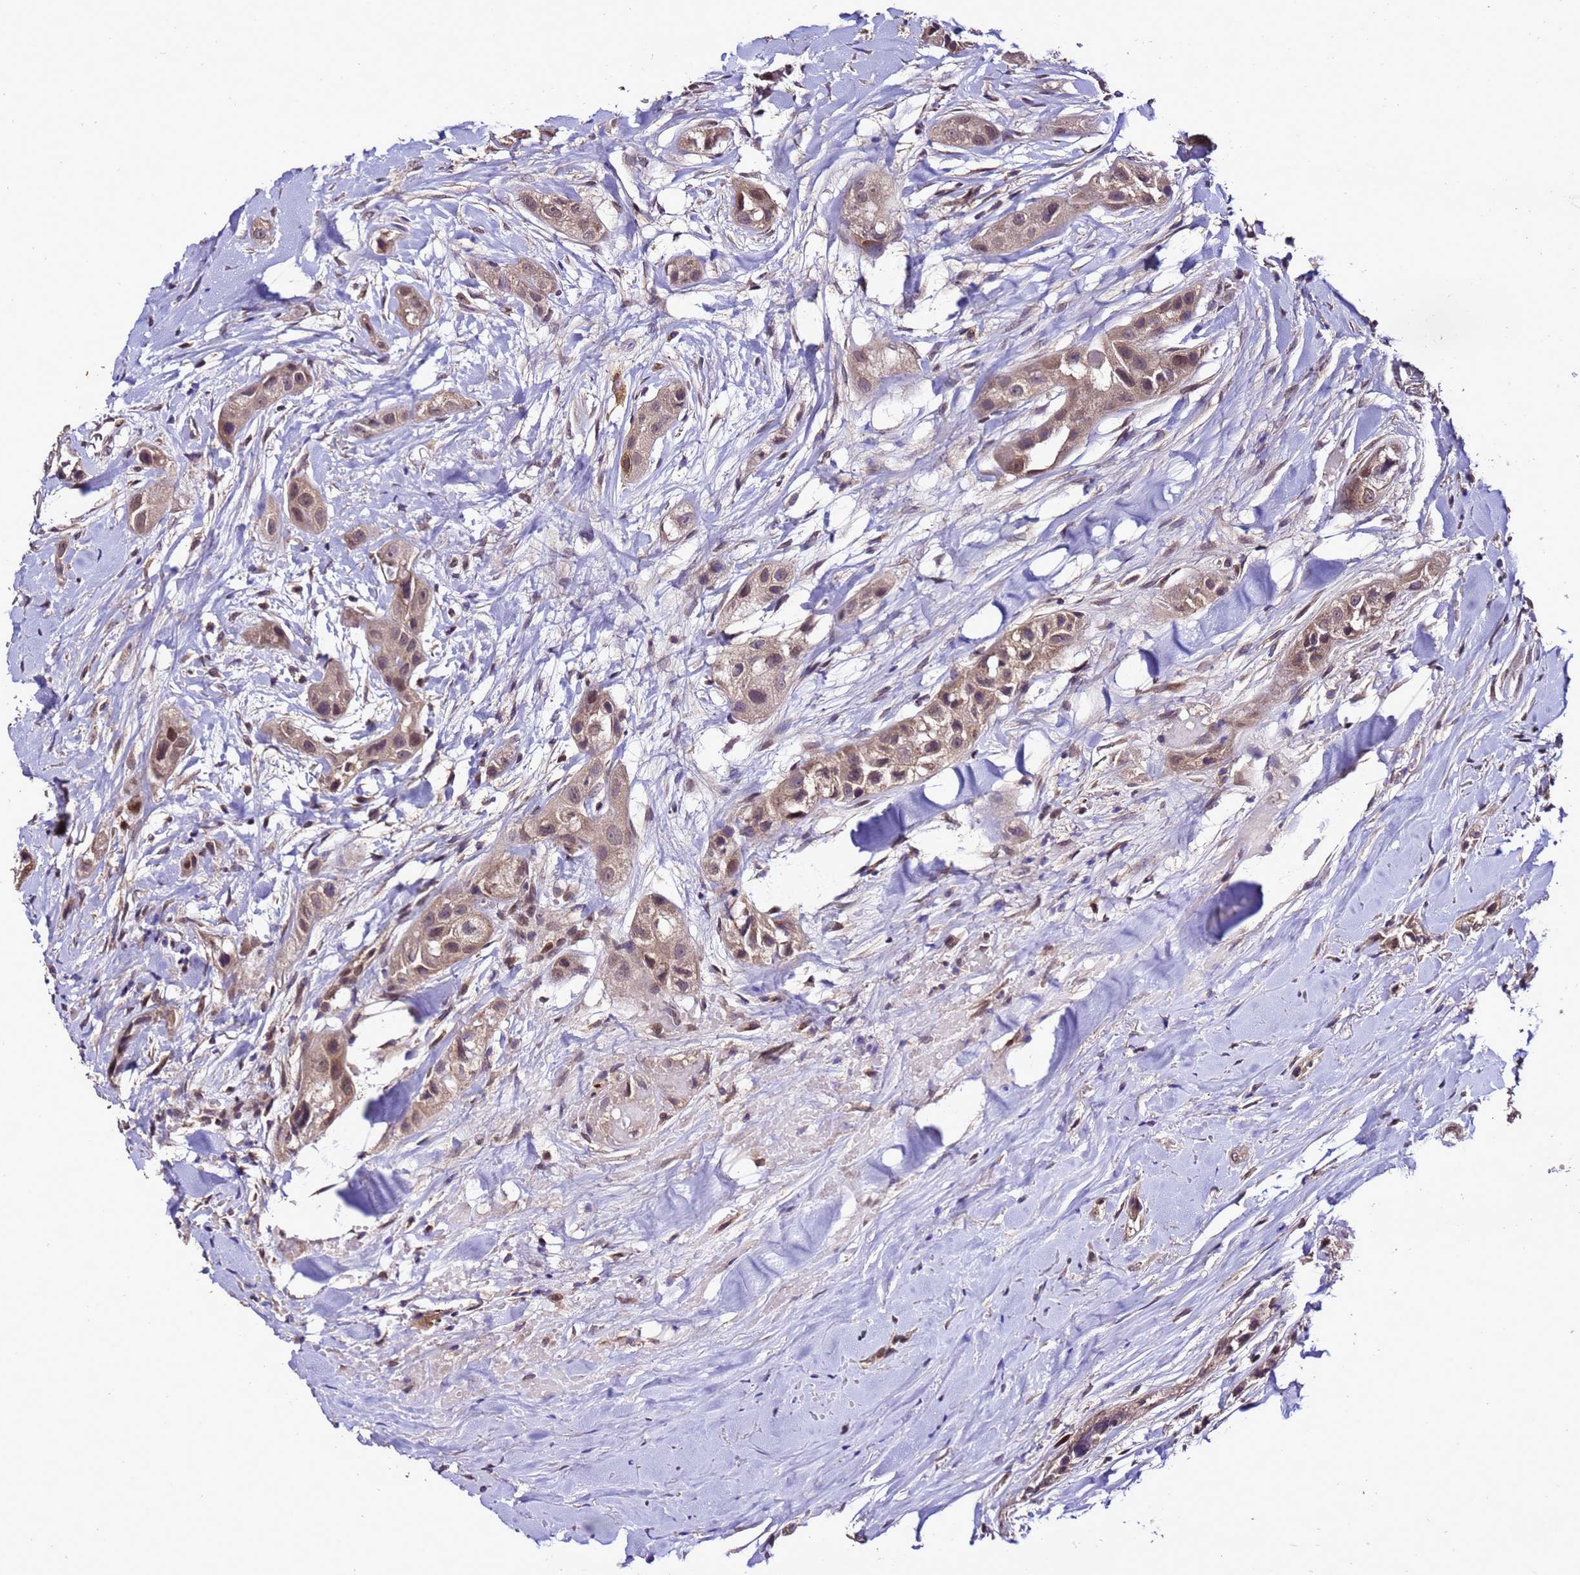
{"staining": {"intensity": "weak", "quantity": ">75%", "location": "cytoplasmic/membranous,nuclear"}, "tissue": "head and neck cancer", "cell_type": "Tumor cells", "image_type": "cancer", "snomed": [{"axis": "morphology", "description": "Normal tissue, NOS"}, {"axis": "morphology", "description": "Squamous cell carcinoma, NOS"}, {"axis": "topography", "description": "Skeletal muscle"}, {"axis": "topography", "description": "Head-Neck"}], "caption": "Brown immunohistochemical staining in human squamous cell carcinoma (head and neck) reveals weak cytoplasmic/membranous and nuclear positivity in approximately >75% of tumor cells. The protein of interest is stained brown, and the nuclei are stained in blue (DAB (3,3'-diaminobenzidine) IHC with brightfield microscopy, high magnification).", "gene": "ZNF329", "patient": {"sex": "male", "age": 51}}